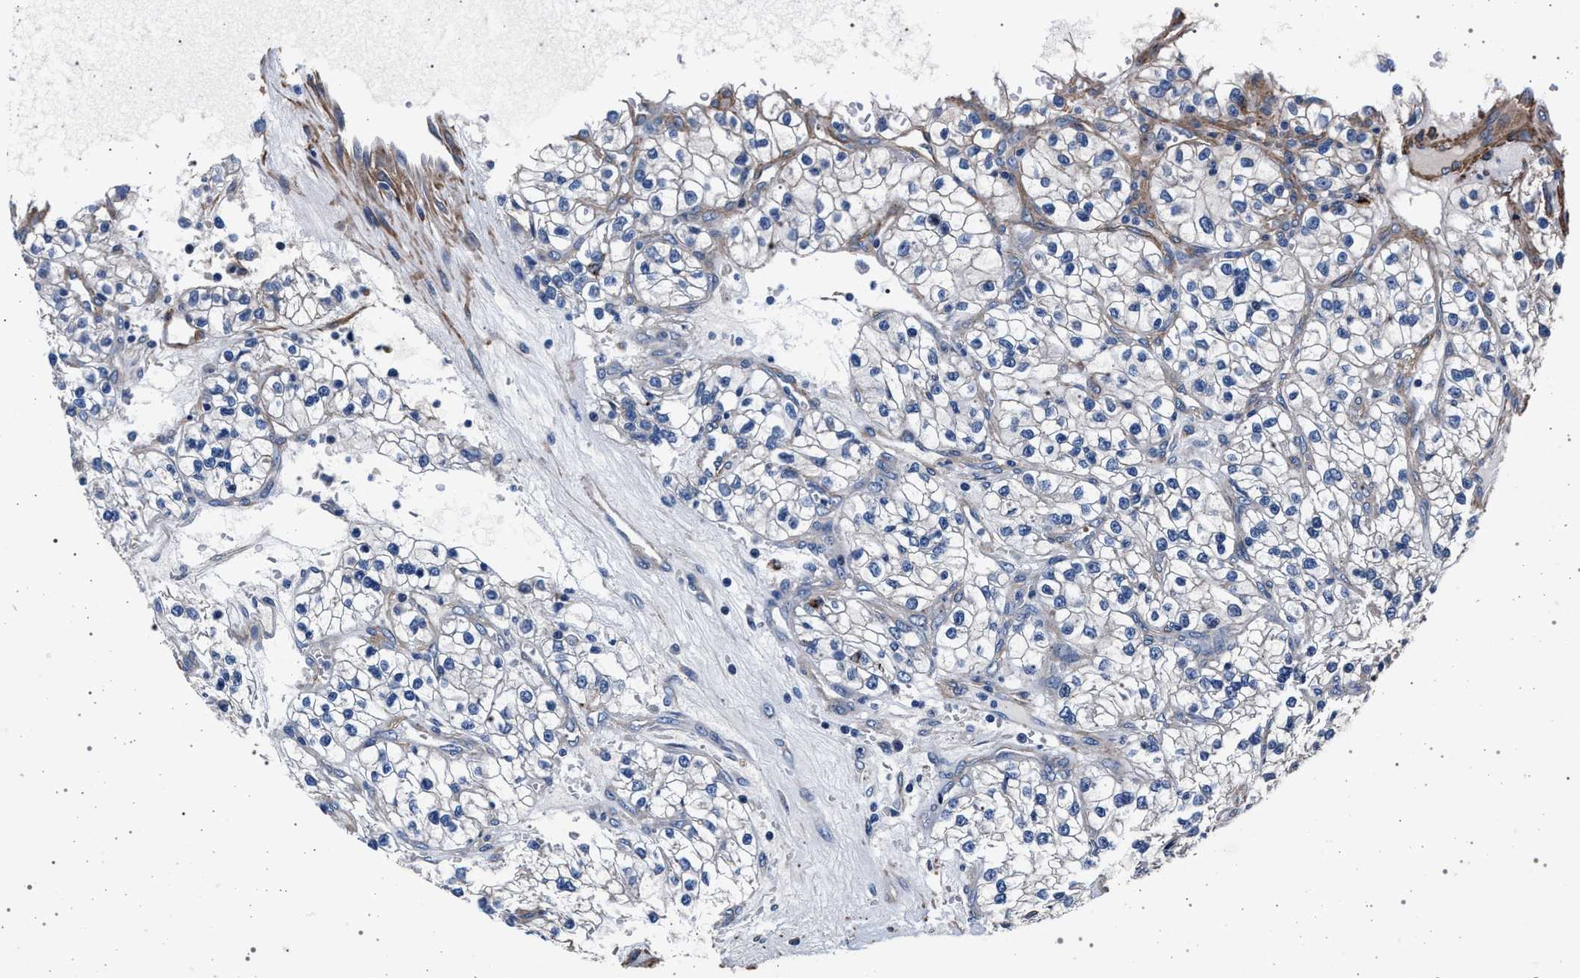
{"staining": {"intensity": "negative", "quantity": "none", "location": "none"}, "tissue": "renal cancer", "cell_type": "Tumor cells", "image_type": "cancer", "snomed": [{"axis": "morphology", "description": "Adenocarcinoma, NOS"}, {"axis": "topography", "description": "Kidney"}], "caption": "Renal cancer (adenocarcinoma) stained for a protein using immunohistochemistry (IHC) exhibits no expression tumor cells.", "gene": "KCNK6", "patient": {"sex": "female", "age": 57}}